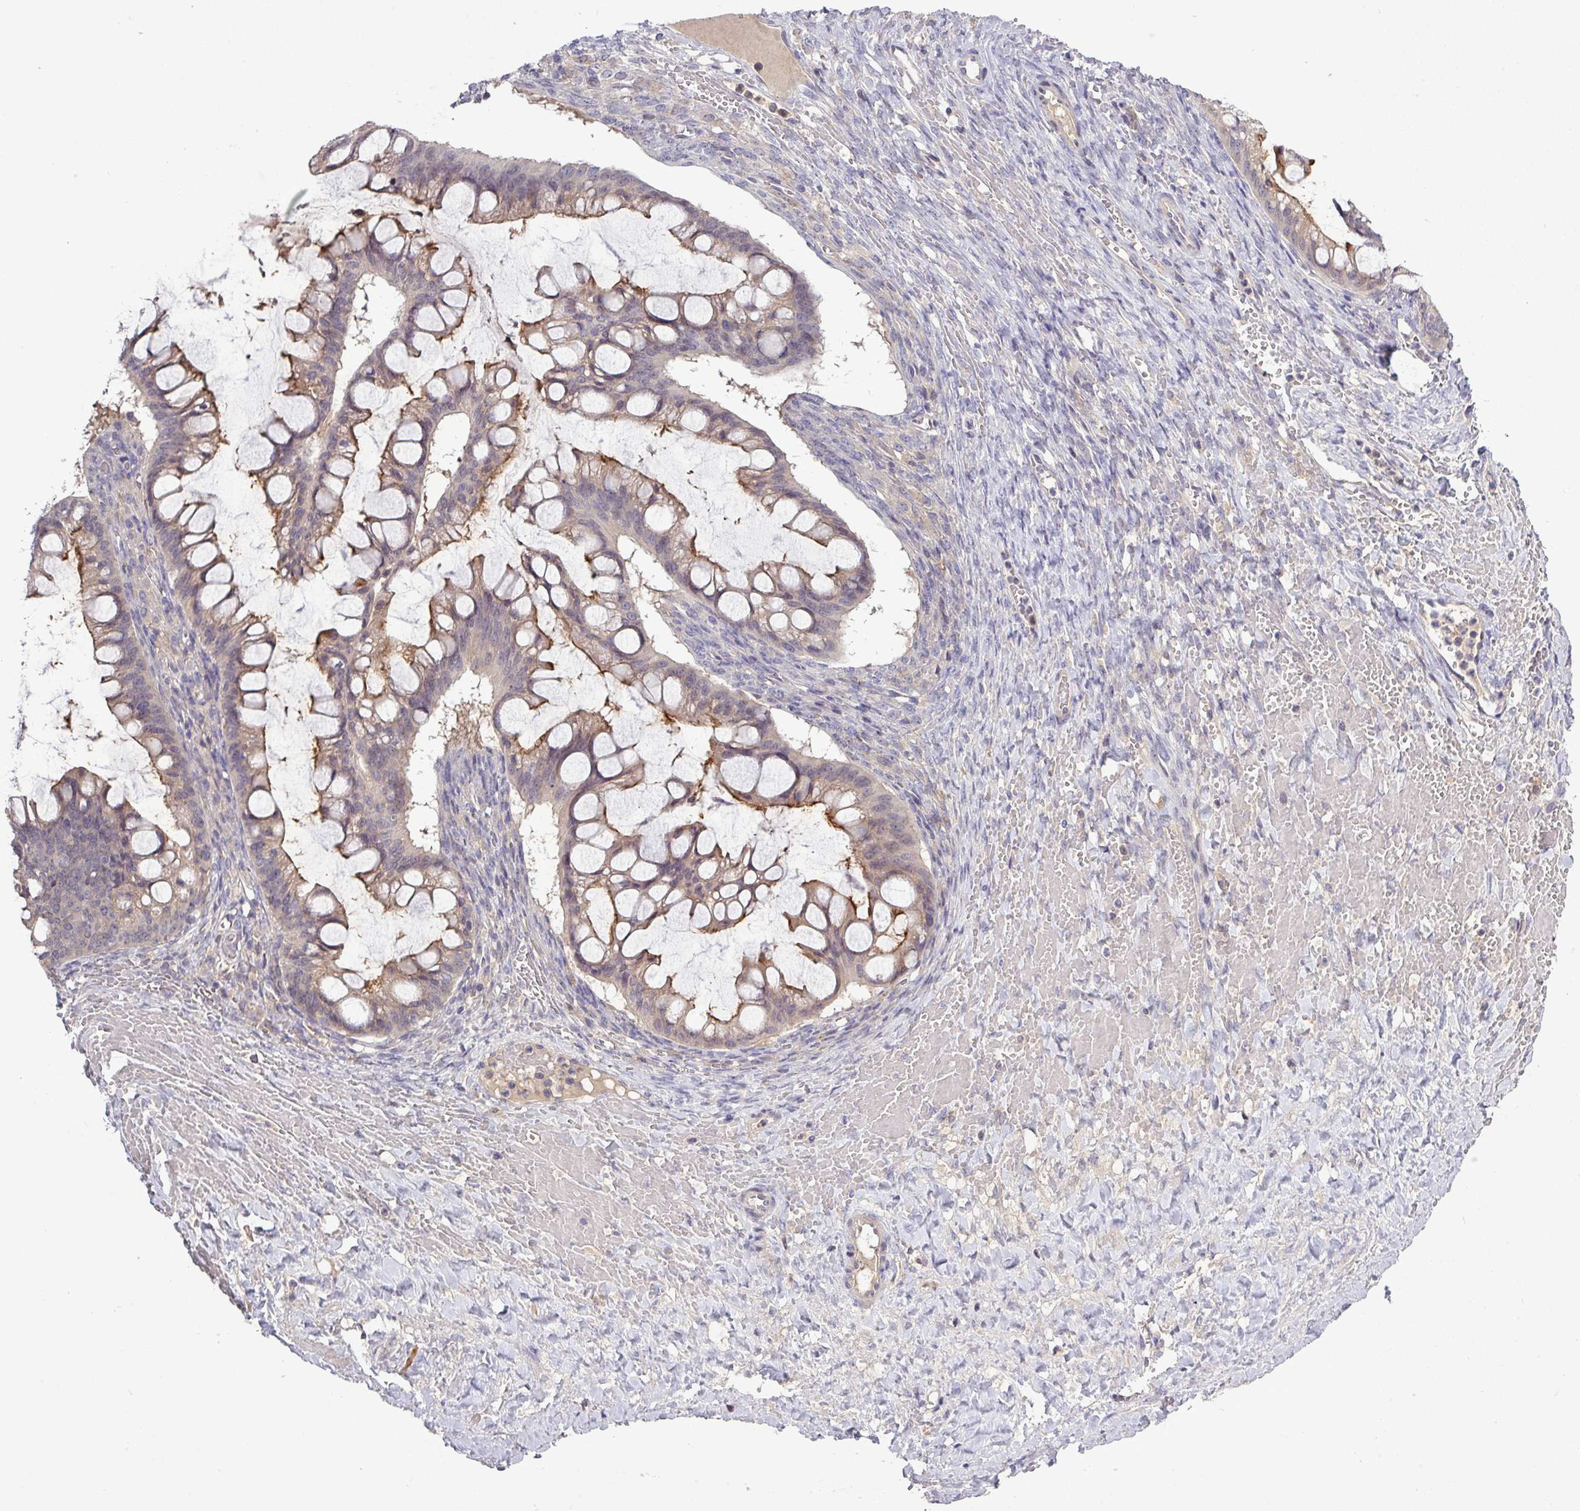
{"staining": {"intensity": "weak", "quantity": "25%-75%", "location": "cytoplasmic/membranous"}, "tissue": "ovarian cancer", "cell_type": "Tumor cells", "image_type": "cancer", "snomed": [{"axis": "morphology", "description": "Cystadenocarcinoma, mucinous, NOS"}, {"axis": "topography", "description": "Ovary"}], "caption": "Immunohistochemistry (IHC) micrograph of neoplastic tissue: ovarian cancer stained using immunohistochemistry demonstrates low levels of weak protein expression localized specifically in the cytoplasmic/membranous of tumor cells, appearing as a cytoplasmic/membranous brown color.", "gene": "TMEM62", "patient": {"sex": "female", "age": 73}}